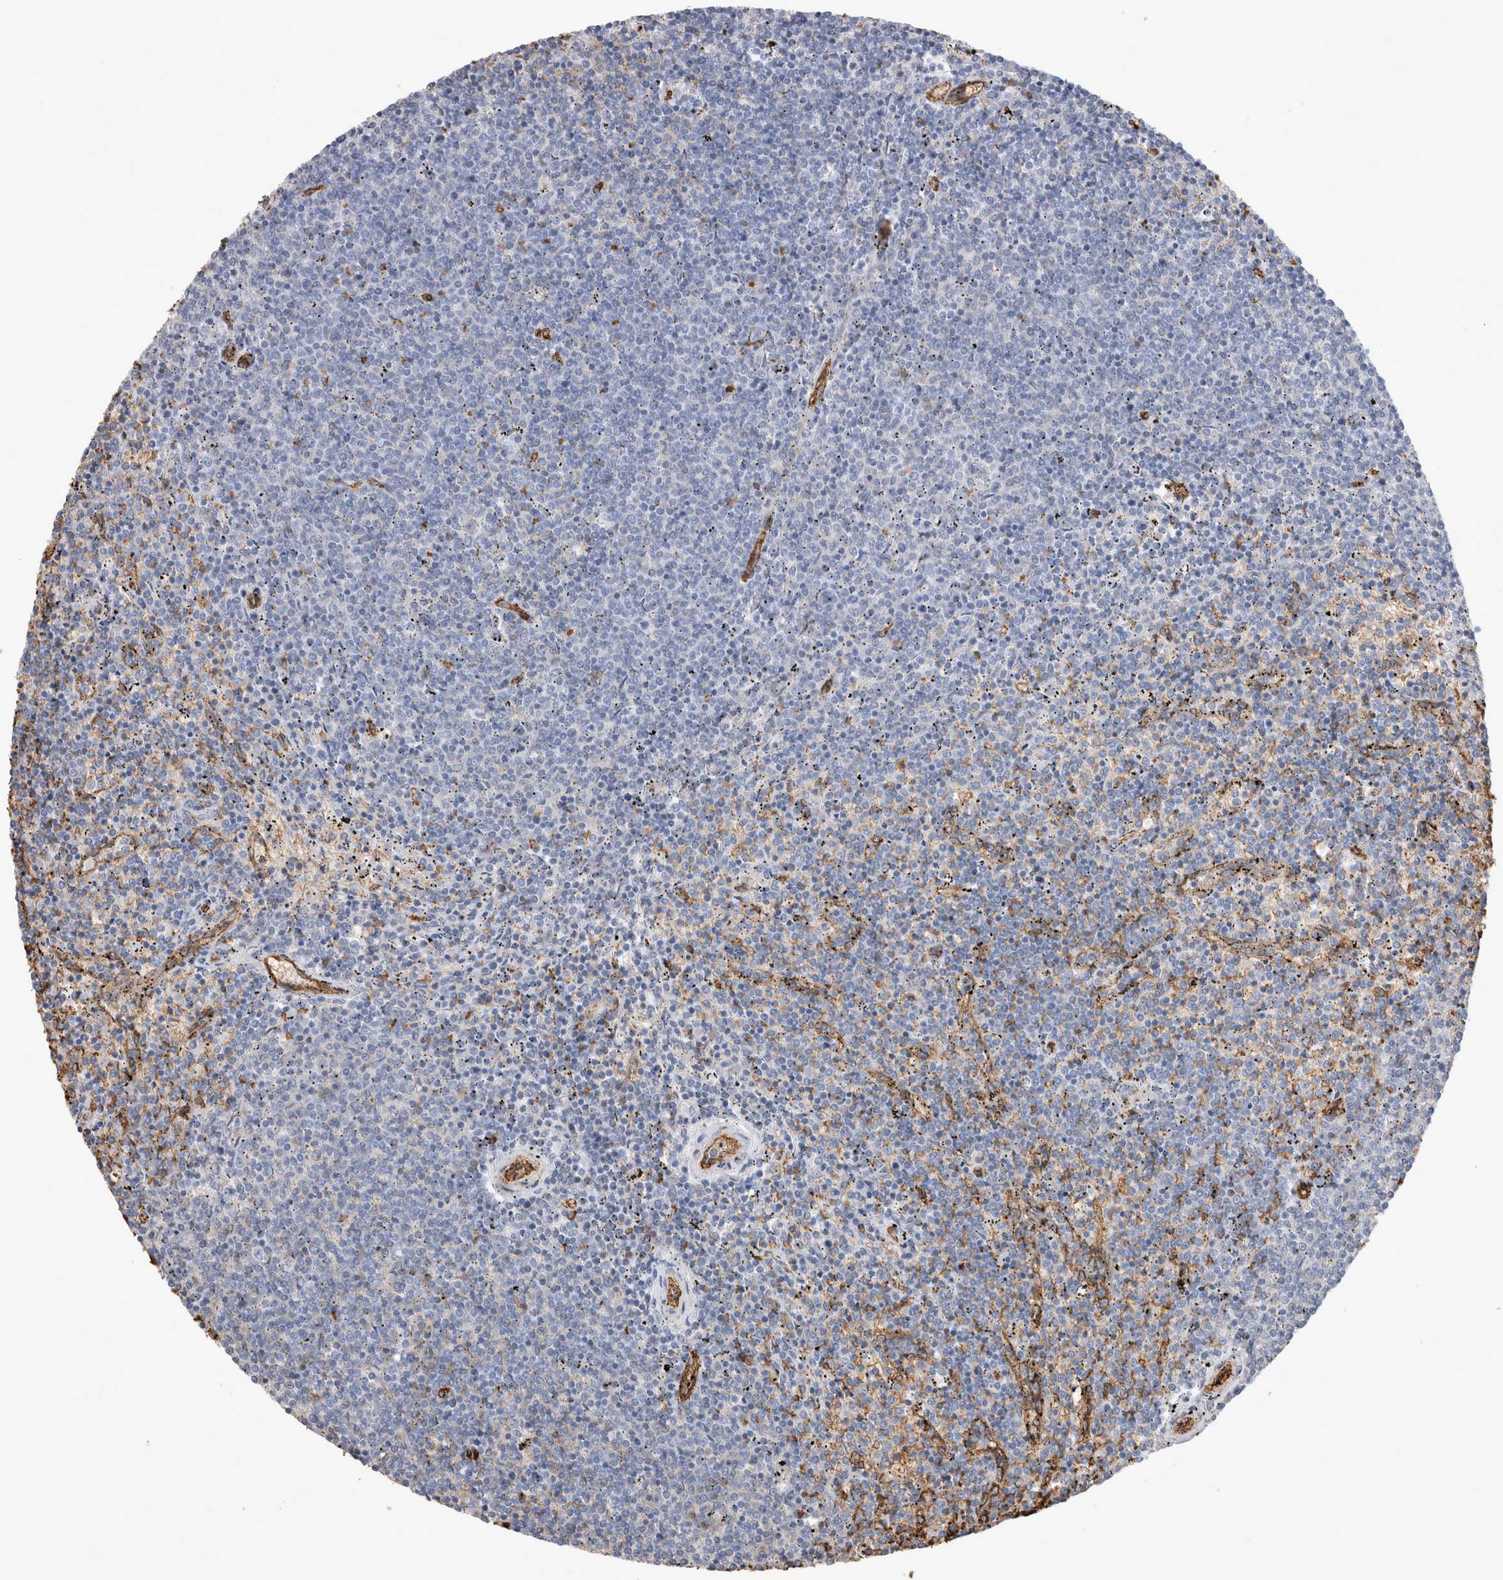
{"staining": {"intensity": "negative", "quantity": "none", "location": "none"}, "tissue": "lymphoma", "cell_type": "Tumor cells", "image_type": "cancer", "snomed": [{"axis": "morphology", "description": "Malignant lymphoma, non-Hodgkin's type, Low grade"}, {"axis": "topography", "description": "Spleen"}], "caption": "This is an IHC photomicrograph of human low-grade malignant lymphoma, non-Hodgkin's type. There is no positivity in tumor cells.", "gene": "IL17RC", "patient": {"sex": "female", "age": 50}}